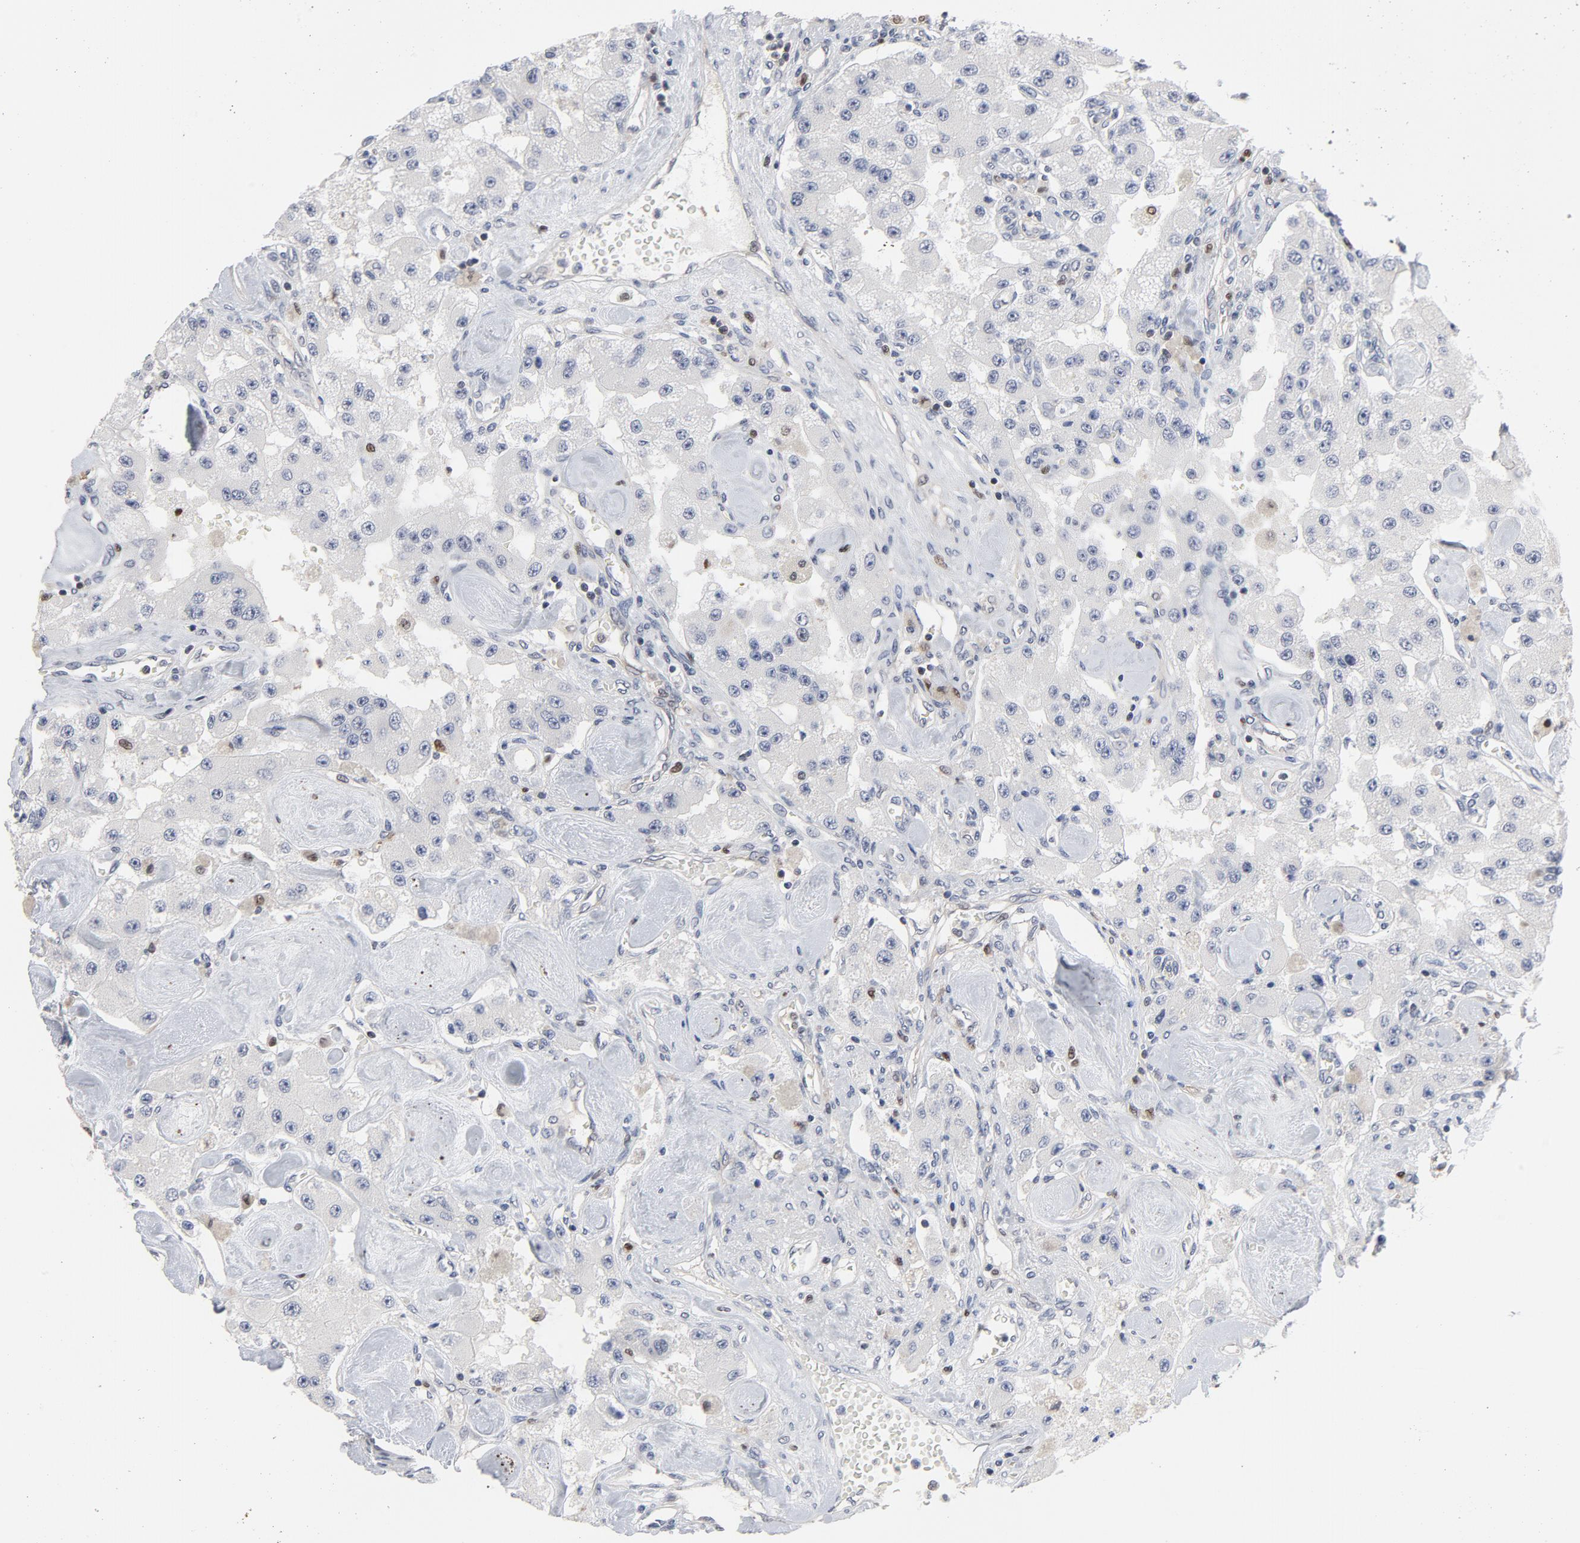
{"staining": {"intensity": "negative", "quantity": "none", "location": "none"}, "tissue": "carcinoid", "cell_type": "Tumor cells", "image_type": "cancer", "snomed": [{"axis": "morphology", "description": "Carcinoid, malignant, NOS"}, {"axis": "topography", "description": "Pancreas"}], "caption": "An IHC micrograph of carcinoid (malignant) is shown. There is no staining in tumor cells of carcinoid (malignant).", "gene": "NFKB1", "patient": {"sex": "male", "age": 41}}